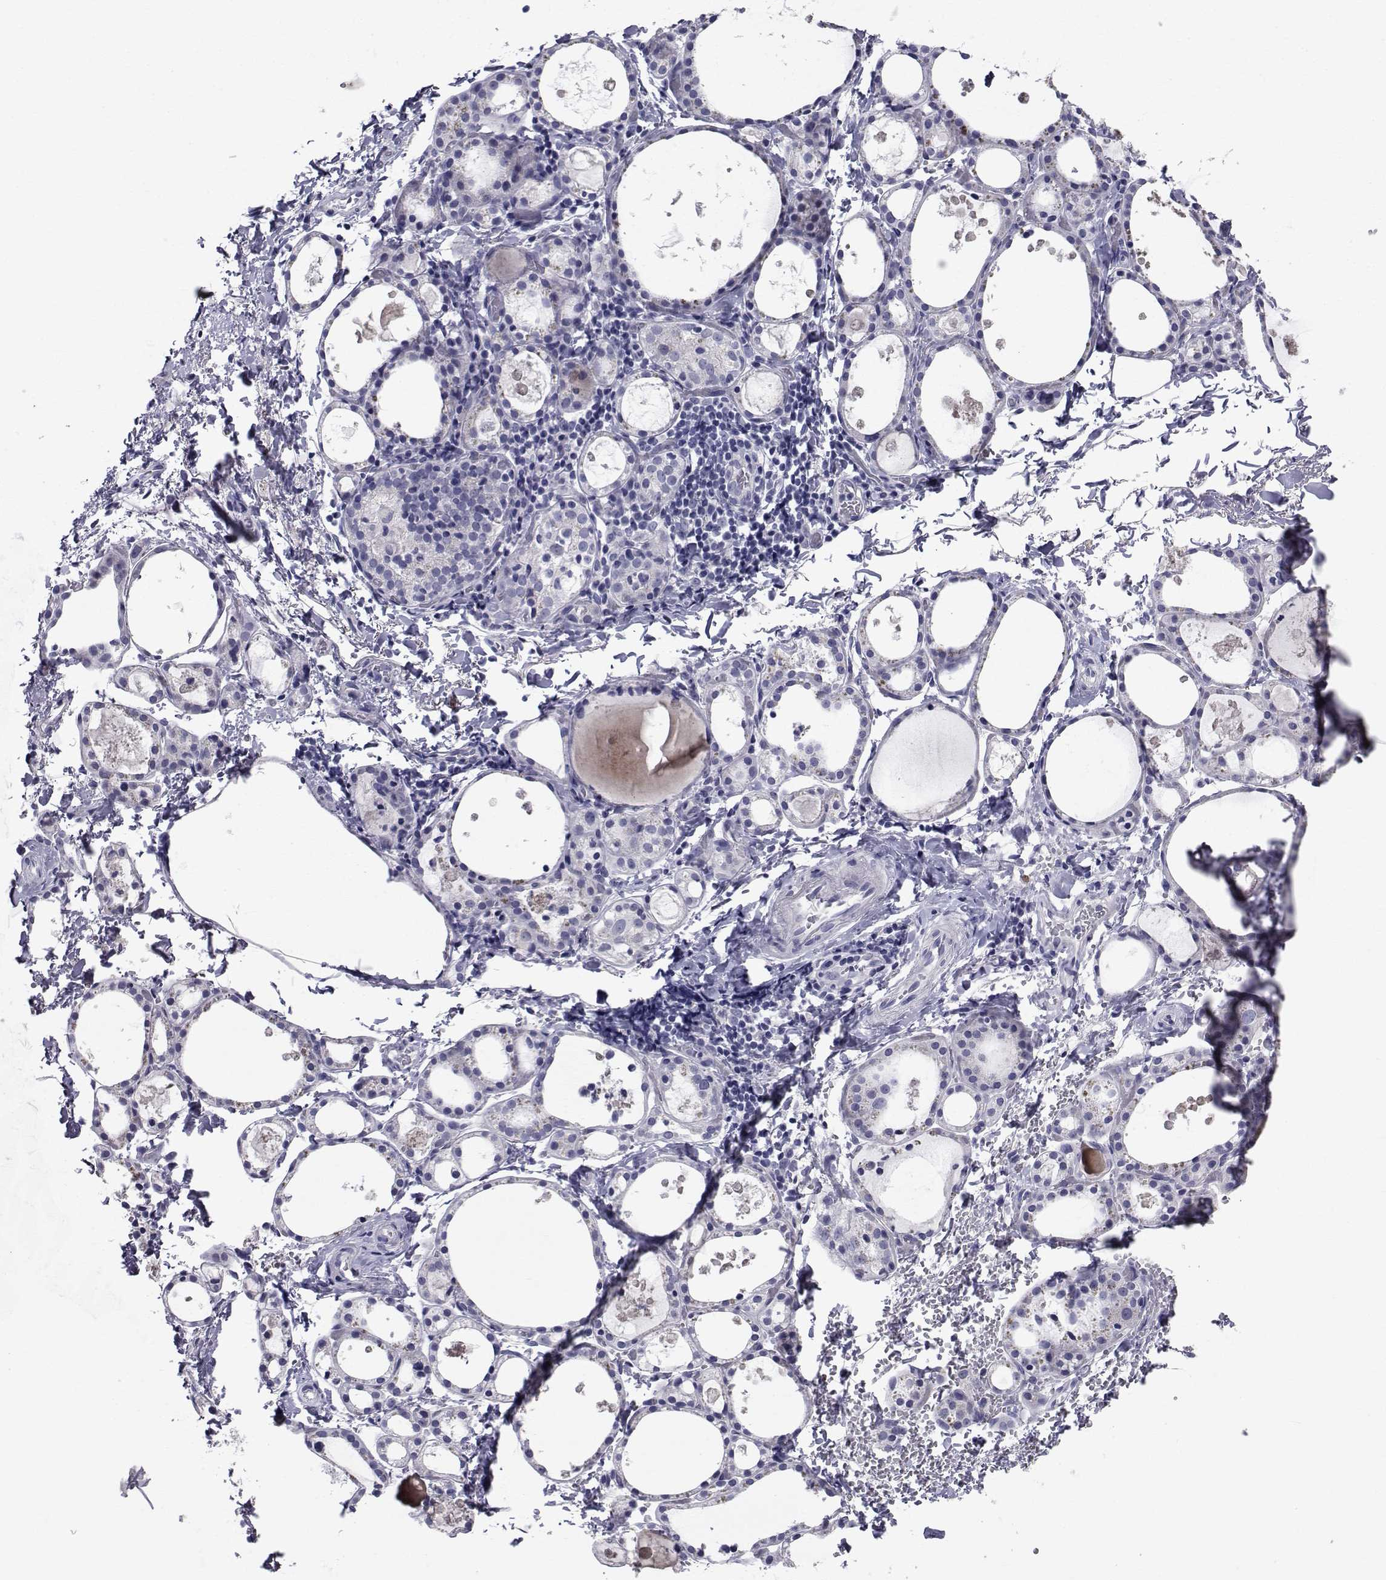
{"staining": {"intensity": "negative", "quantity": "none", "location": "none"}, "tissue": "thyroid gland", "cell_type": "Glandular cells", "image_type": "normal", "snomed": [{"axis": "morphology", "description": "Normal tissue, NOS"}, {"axis": "topography", "description": "Thyroid gland"}], "caption": "This is a photomicrograph of IHC staining of normal thyroid gland, which shows no expression in glandular cells. (Stains: DAB (3,3'-diaminobenzidine) immunohistochemistry (IHC) with hematoxylin counter stain, Microscopy: brightfield microscopy at high magnification).", "gene": "CHRNA1", "patient": {"sex": "male", "age": 68}}